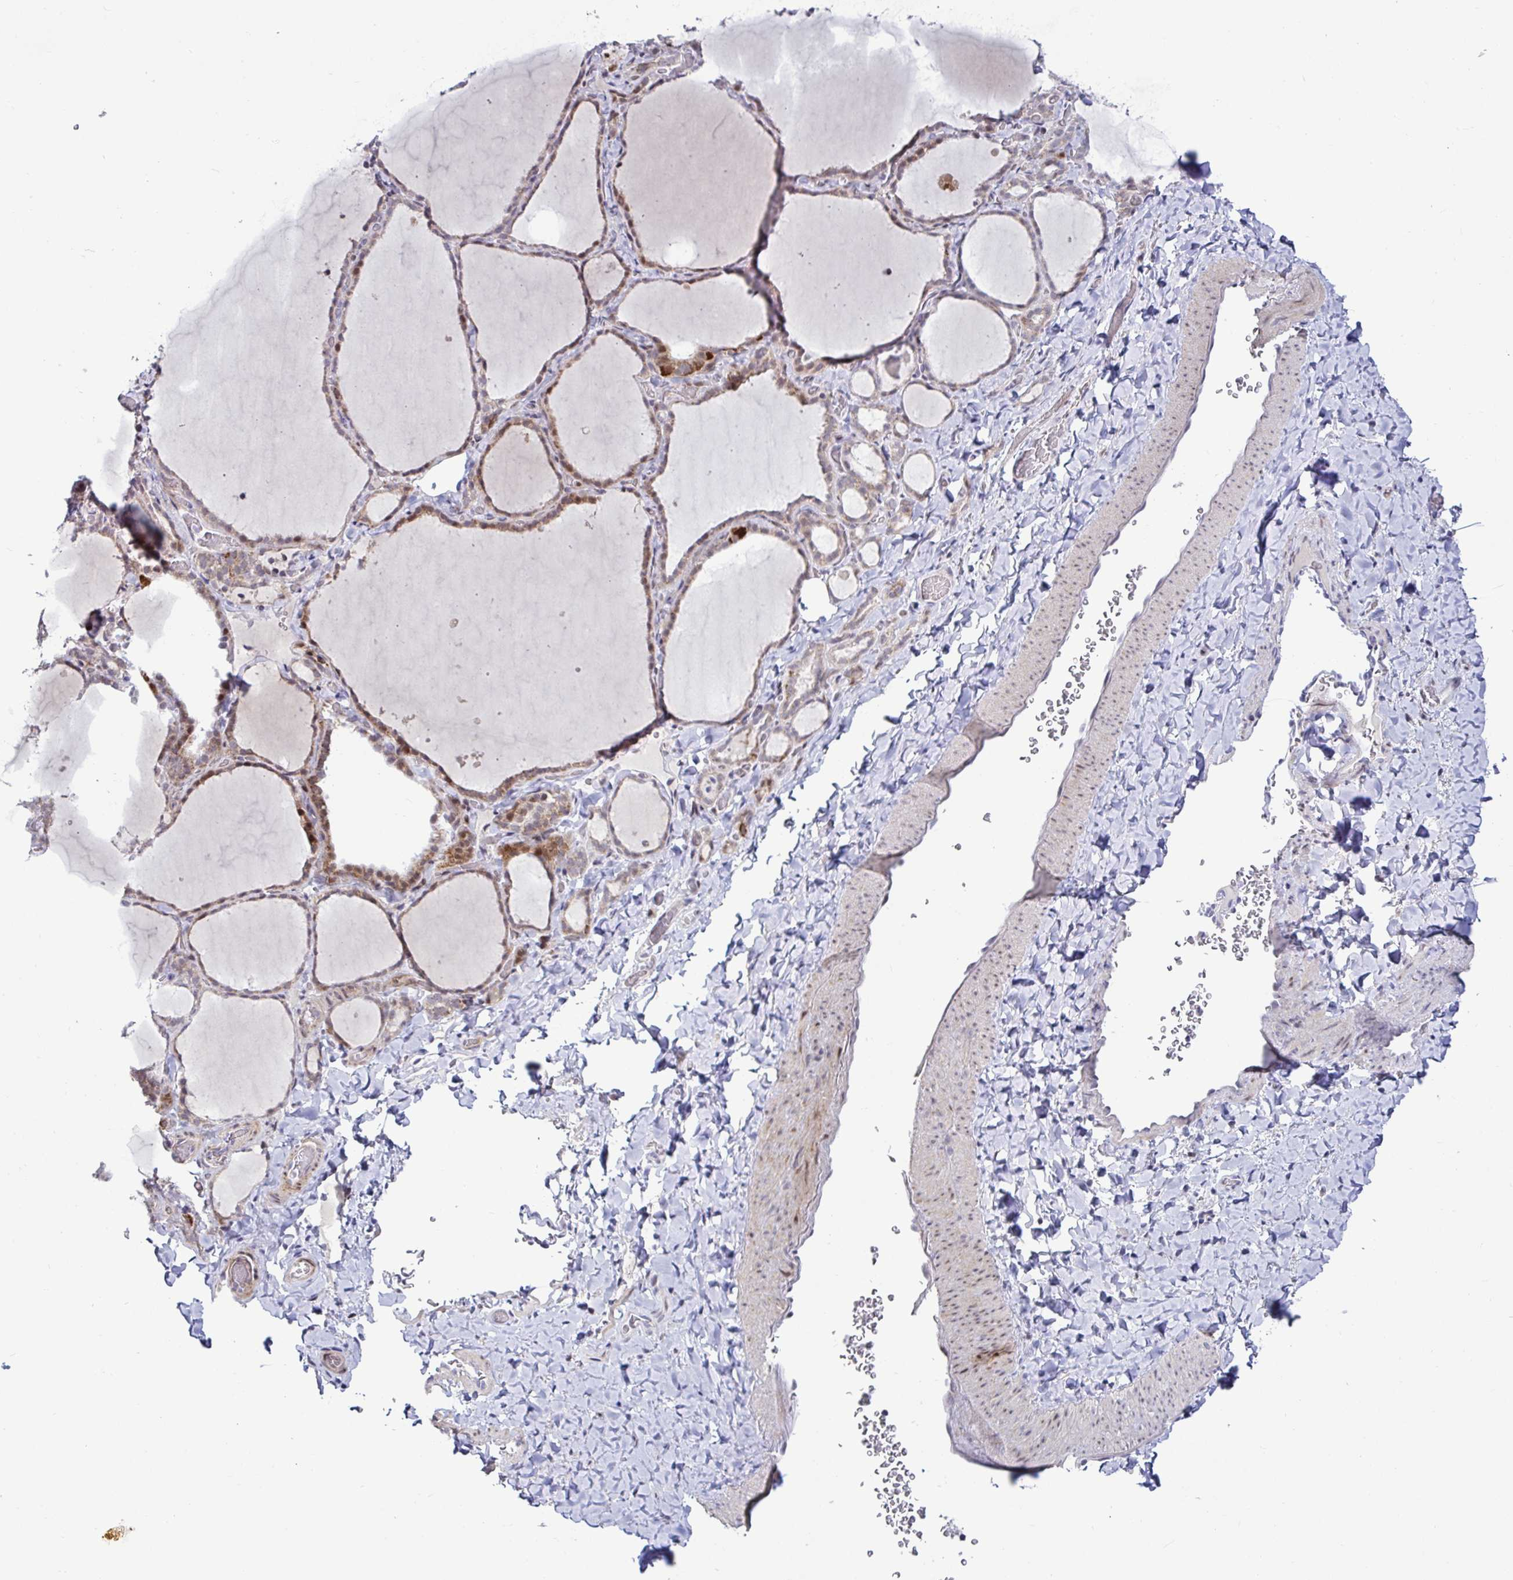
{"staining": {"intensity": "moderate", "quantity": "<25%", "location": "cytoplasmic/membranous"}, "tissue": "thyroid gland", "cell_type": "Glandular cells", "image_type": "normal", "snomed": [{"axis": "morphology", "description": "Normal tissue, NOS"}, {"axis": "topography", "description": "Thyroid gland"}], "caption": "Glandular cells demonstrate low levels of moderate cytoplasmic/membranous staining in approximately <25% of cells in normal thyroid gland. (DAB IHC with brightfield microscopy, high magnification).", "gene": "DZIP1", "patient": {"sex": "female", "age": 22}}